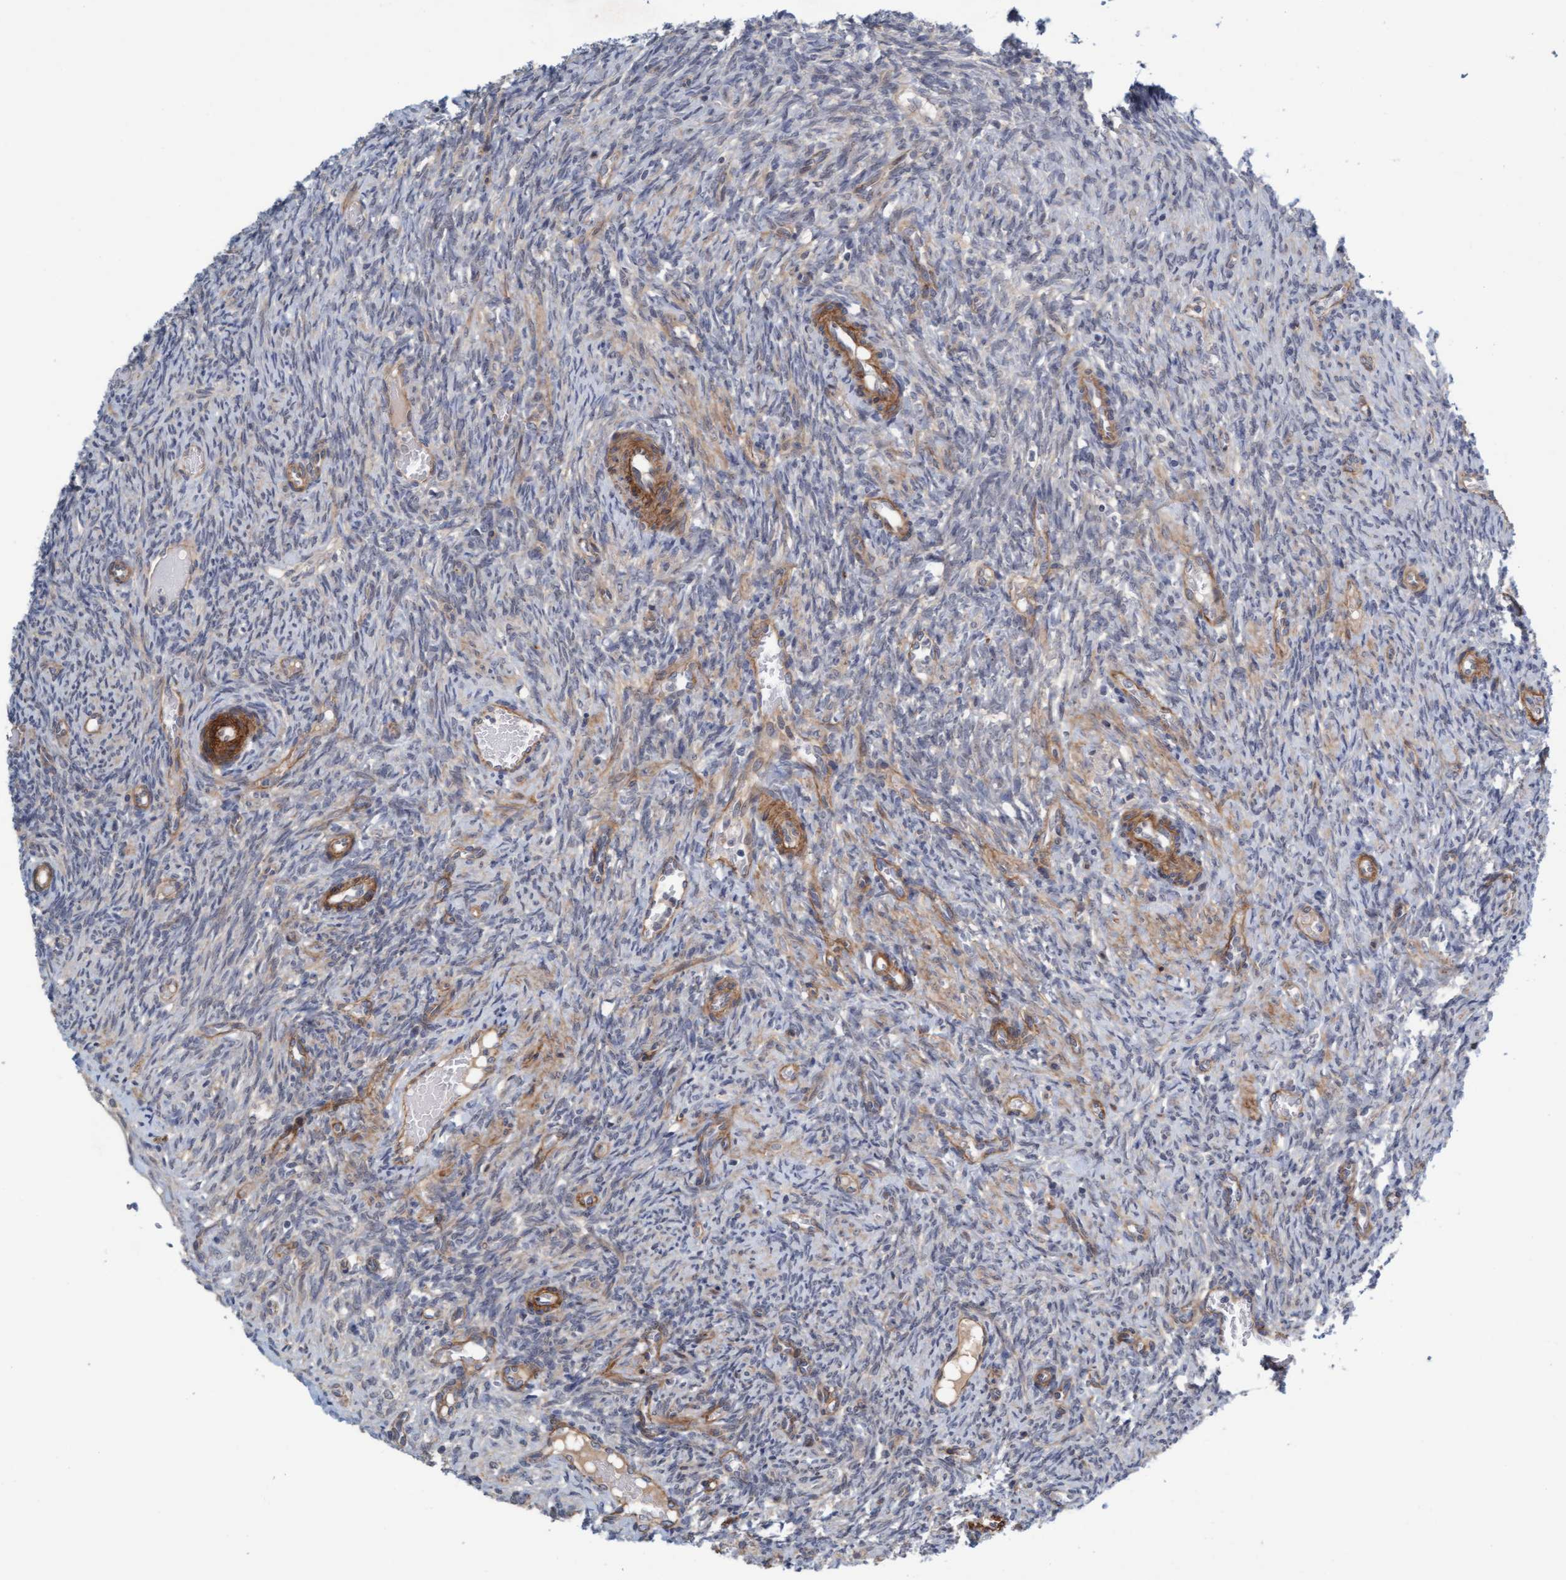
{"staining": {"intensity": "weak", "quantity": "<25%", "location": "cytoplasmic/membranous"}, "tissue": "ovary", "cell_type": "Ovarian stroma cells", "image_type": "normal", "snomed": [{"axis": "morphology", "description": "Normal tissue, NOS"}, {"axis": "topography", "description": "Ovary"}], "caption": "Immunohistochemistry micrograph of normal ovary stained for a protein (brown), which demonstrates no expression in ovarian stroma cells. (DAB (3,3'-diaminobenzidine) immunohistochemistry, high magnification).", "gene": "TSTD2", "patient": {"sex": "female", "age": 41}}